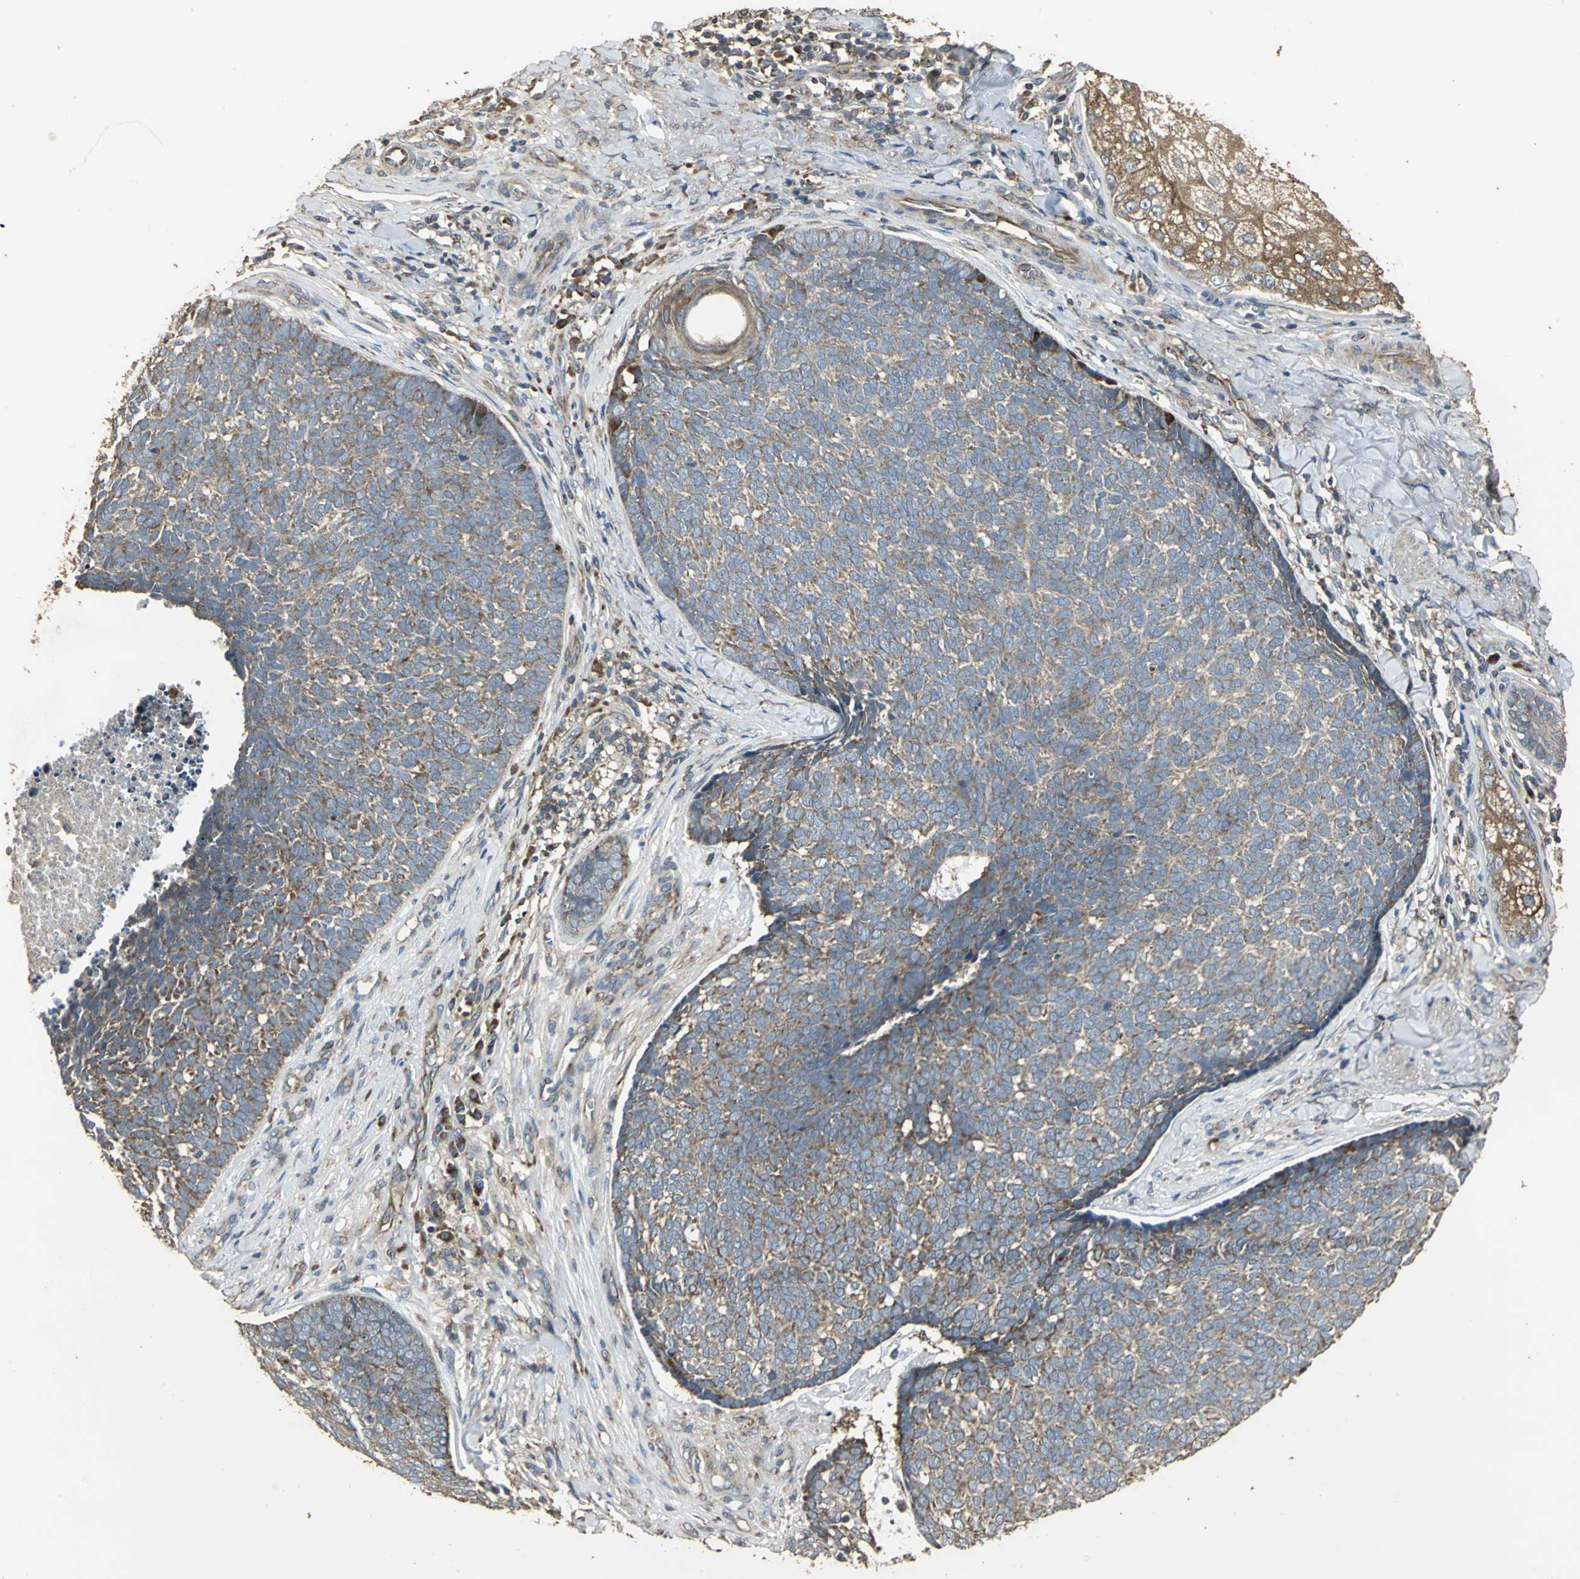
{"staining": {"intensity": "moderate", "quantity": ">75%", "location": "cytoplasmic/membranous"}, "tissue": "skin cancer", "cell_type": "Tumor cells", "image_type": "cancer", "snomed": [{"axis": "morphology", "description": "Basal cell carcinoma"}, {"axis": "topography", "description": "Skin"}], "caption": "Human skin basal cell carcinoma stained with a brown dye exhibits moderate cytoplasmic/membranous positive staining in approximately >75% of tumor cells.", "gene": "KANK1", "patient": {"sex": "male", "age": 84}}